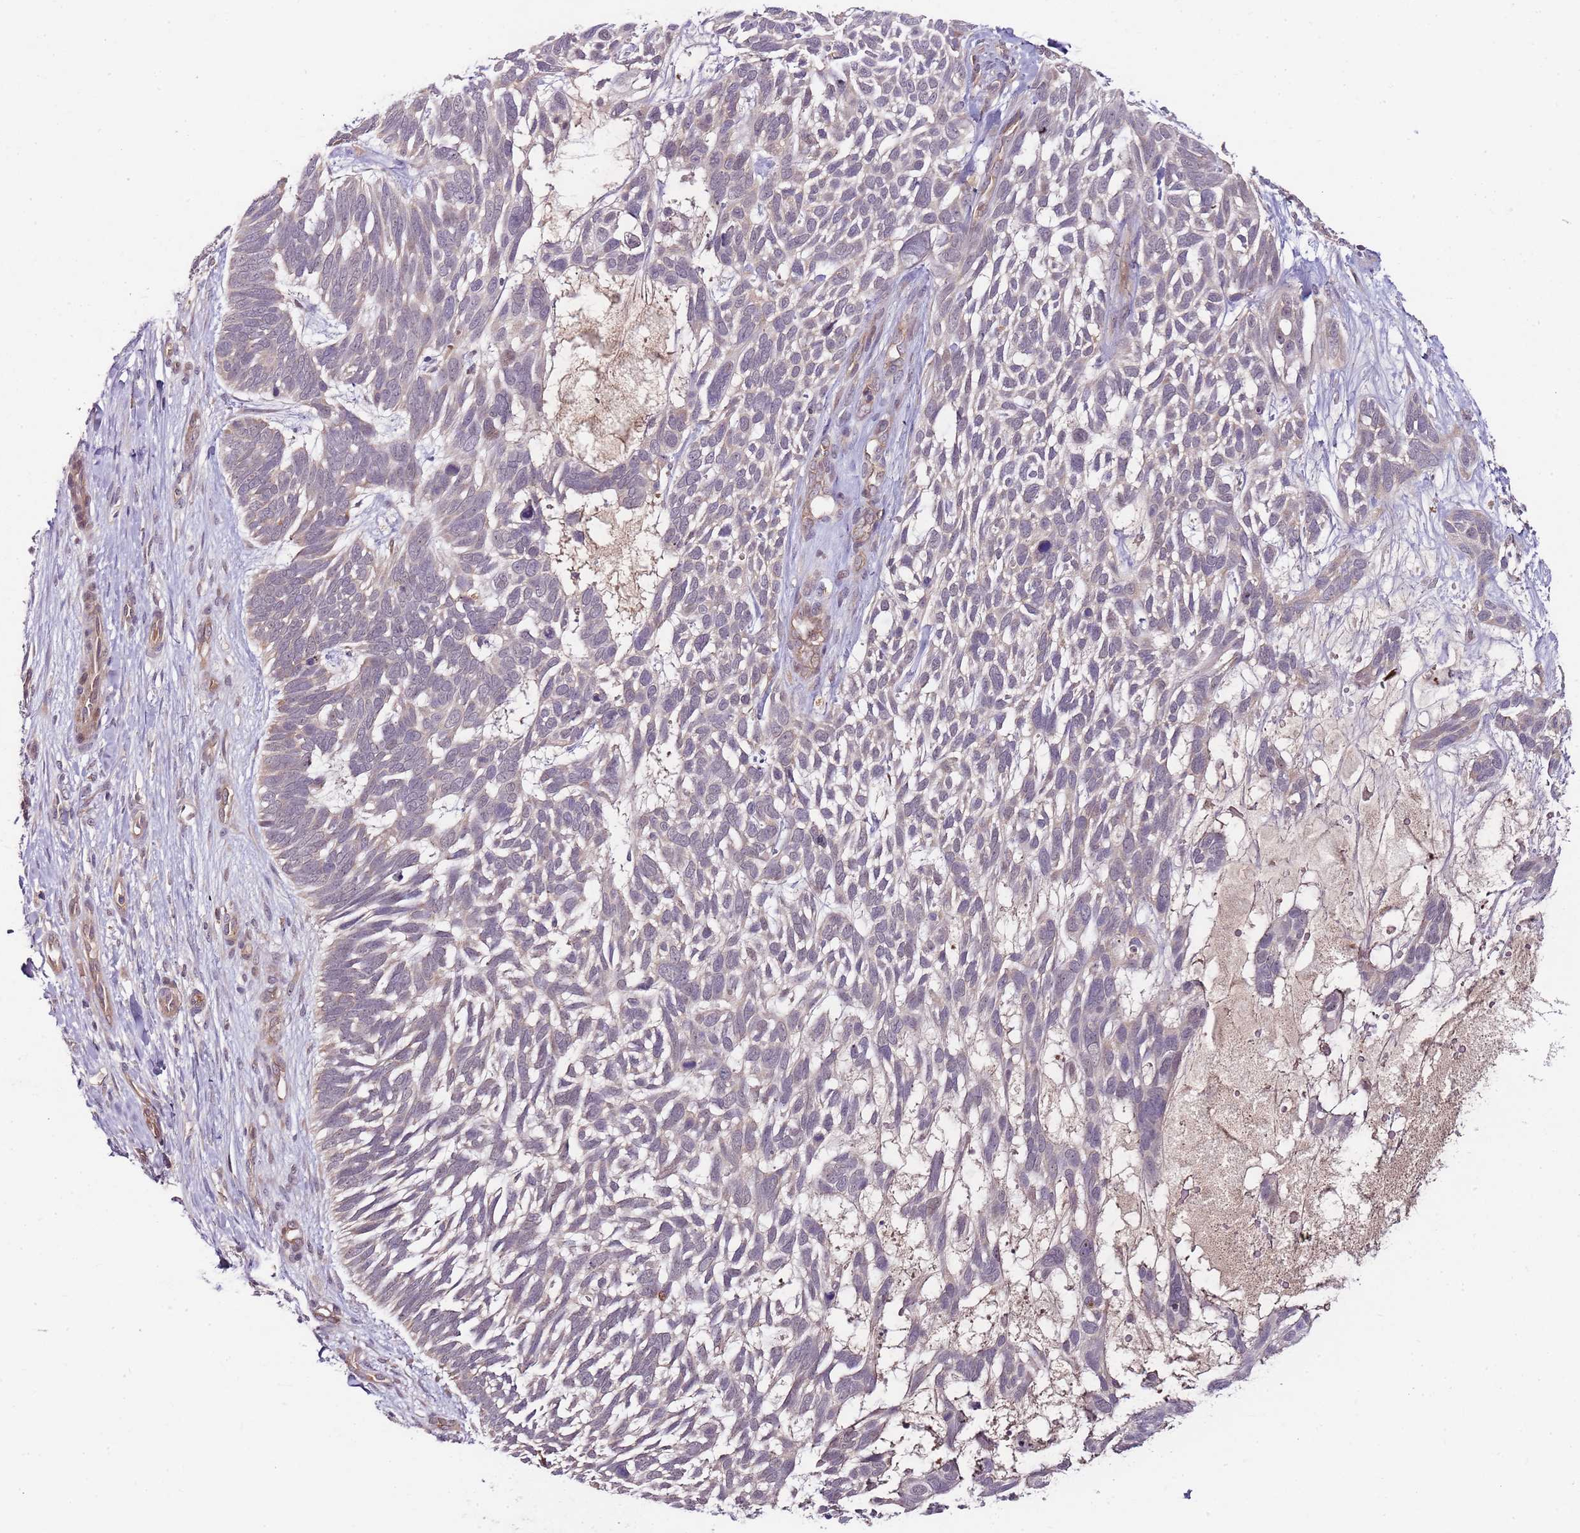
{"staining": {"intensity": "negative", "quantity": "none", "location": "none"}, "tissue": "skin cancer", "cell_type": "Tumor cells", "image_type": "cancer", "snomed": [{"axis": "morphology", "description": "Basal cell carcinoma"}, {"axis": "topography", "description": "Skin"}], "caption": "Basal cell carcinoma (skin) was stained to show a protein in brown. There is no significant expression in tumor cells.", "gene": "FBXL22", "patient": {"sex": "male", "age": 88}}